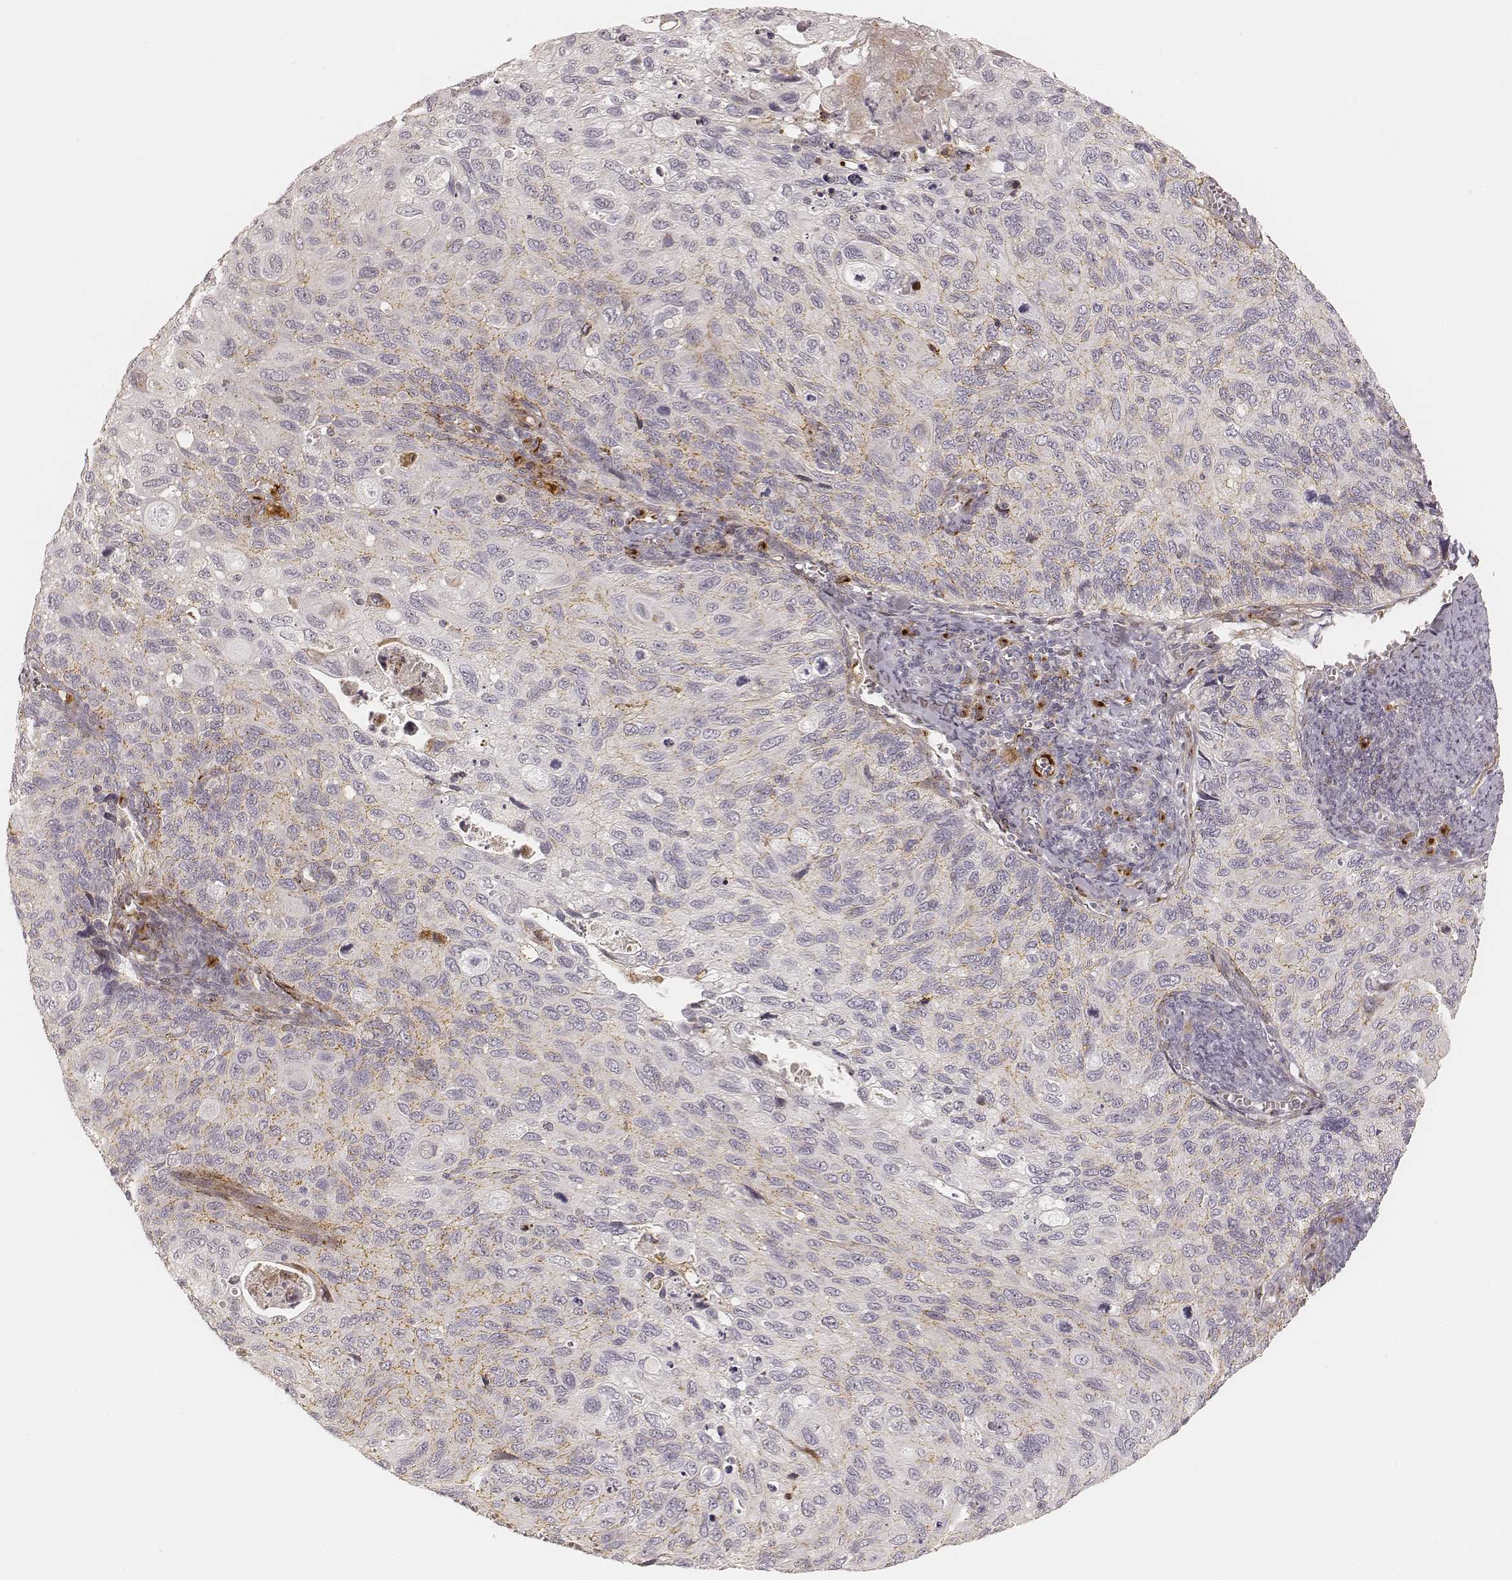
{"staining": {"intensity": "weak", "quantity": "<25%", "location": "cytoplasmic/membranous"}, "tissue": "cervical cancer", "cell_type": "Tumor cells", "image_type": "cancer", "snomed": [{"axis": "morphology", "description": "Squamous cell carcinoma, NOS"}, {"axis": "topography", "description": "Cervix"}], "caption": "High power microscopy micrograph of an IHC photomicrograph of cervical cancer (squamous cell carcinoma), revealing no significant staining in tumor cells.", "gene": "GORASP2", "patient": {"sex": "female", "age": 70}}